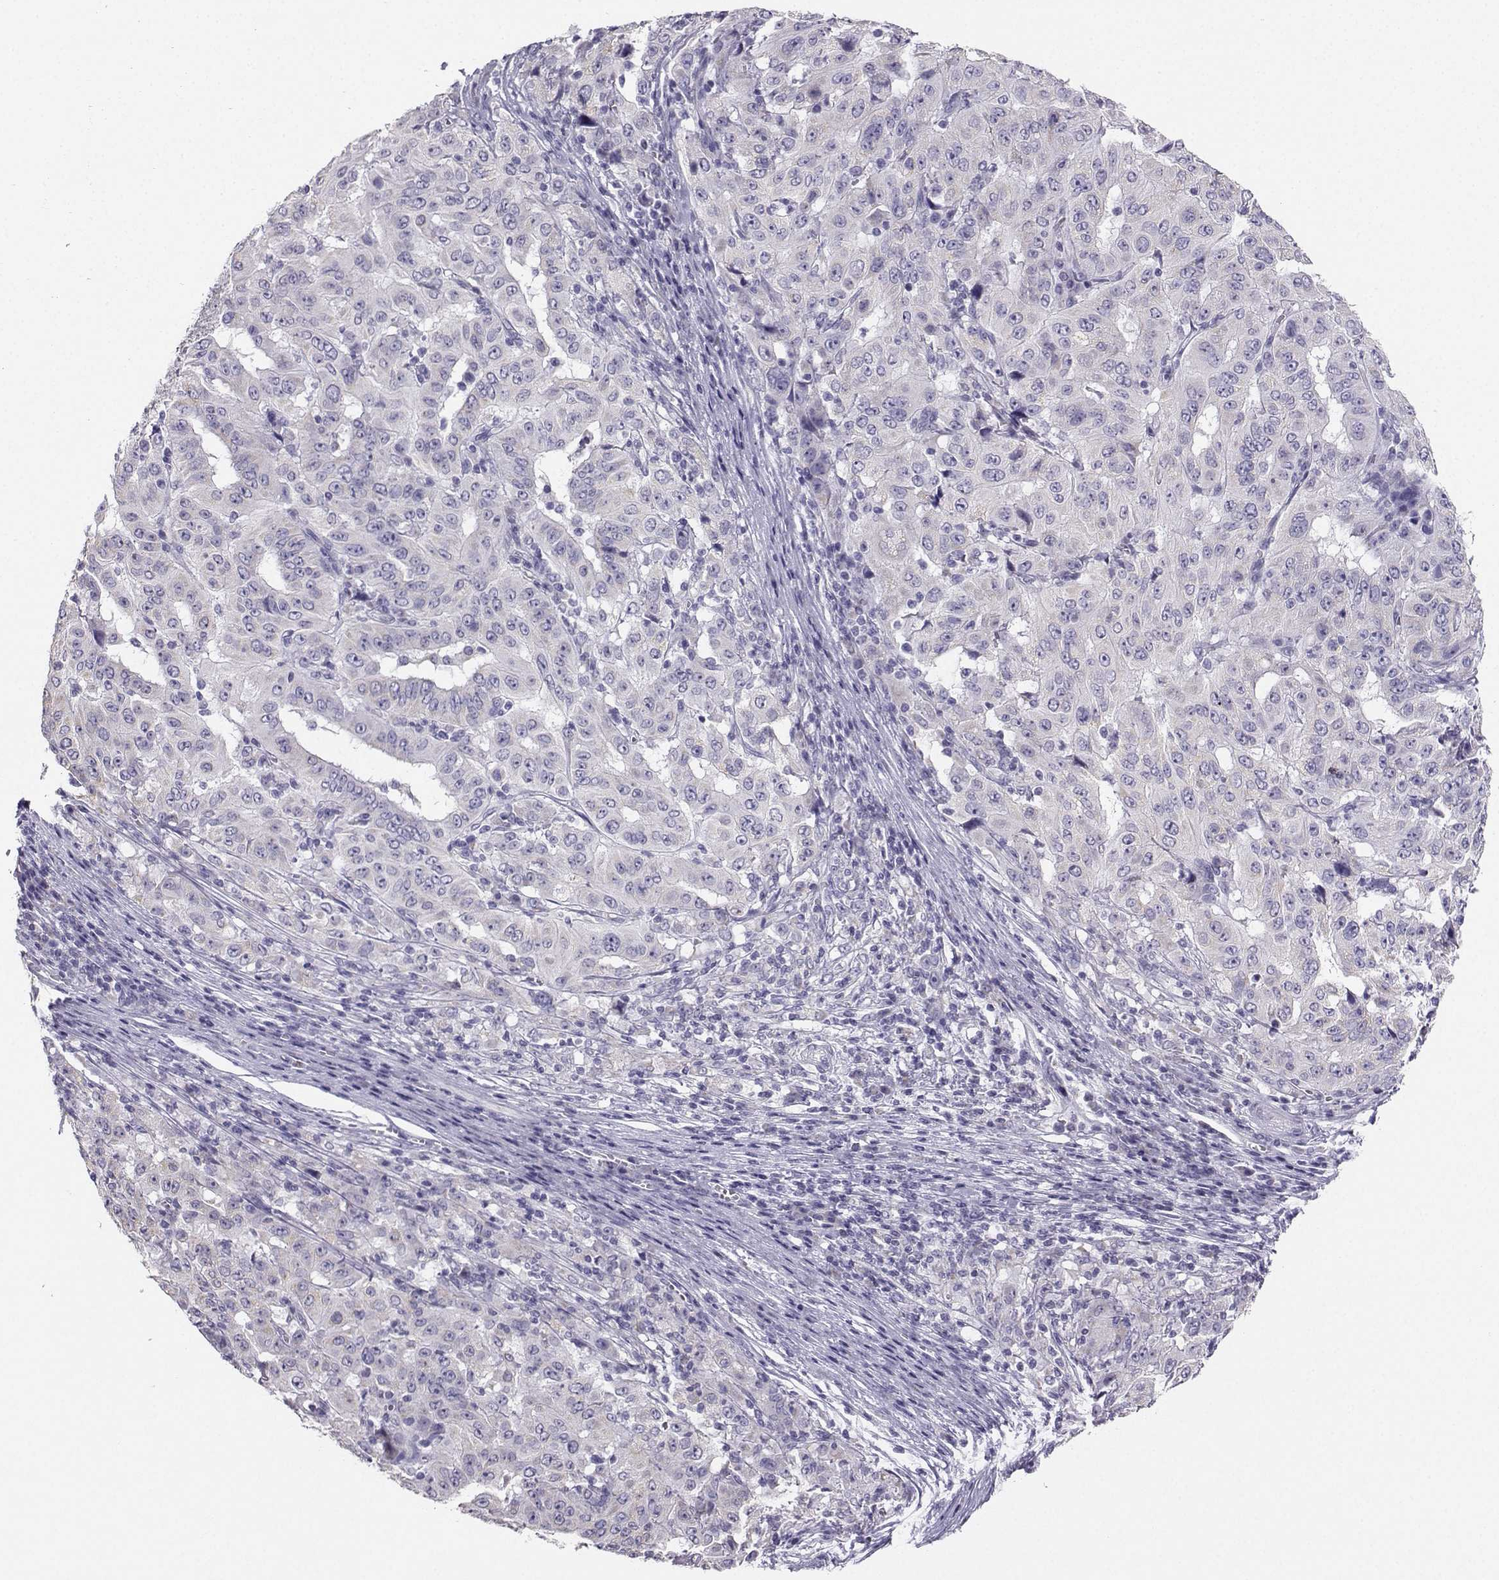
{"staining": {"intensity": "weak", "quantity": "<25%", "location": "cytoplasmic/membranous"}, "tissue": "pancreatic cancer", "cell_type": "Tumor cells", "image_type": "cancer", "snomed": [{"axis": "morphology", "description": "Adenocarcinoma, NOS"}, {"axis": "topography", "description": "Pancreas"}], "caption": "Immunohistochemical staining of pancreatic cancer (adenocarcinoma) displays no significant expression in tumor cells.", "gene": "AVP", "patient": {"sex": "male", "age": 63}}